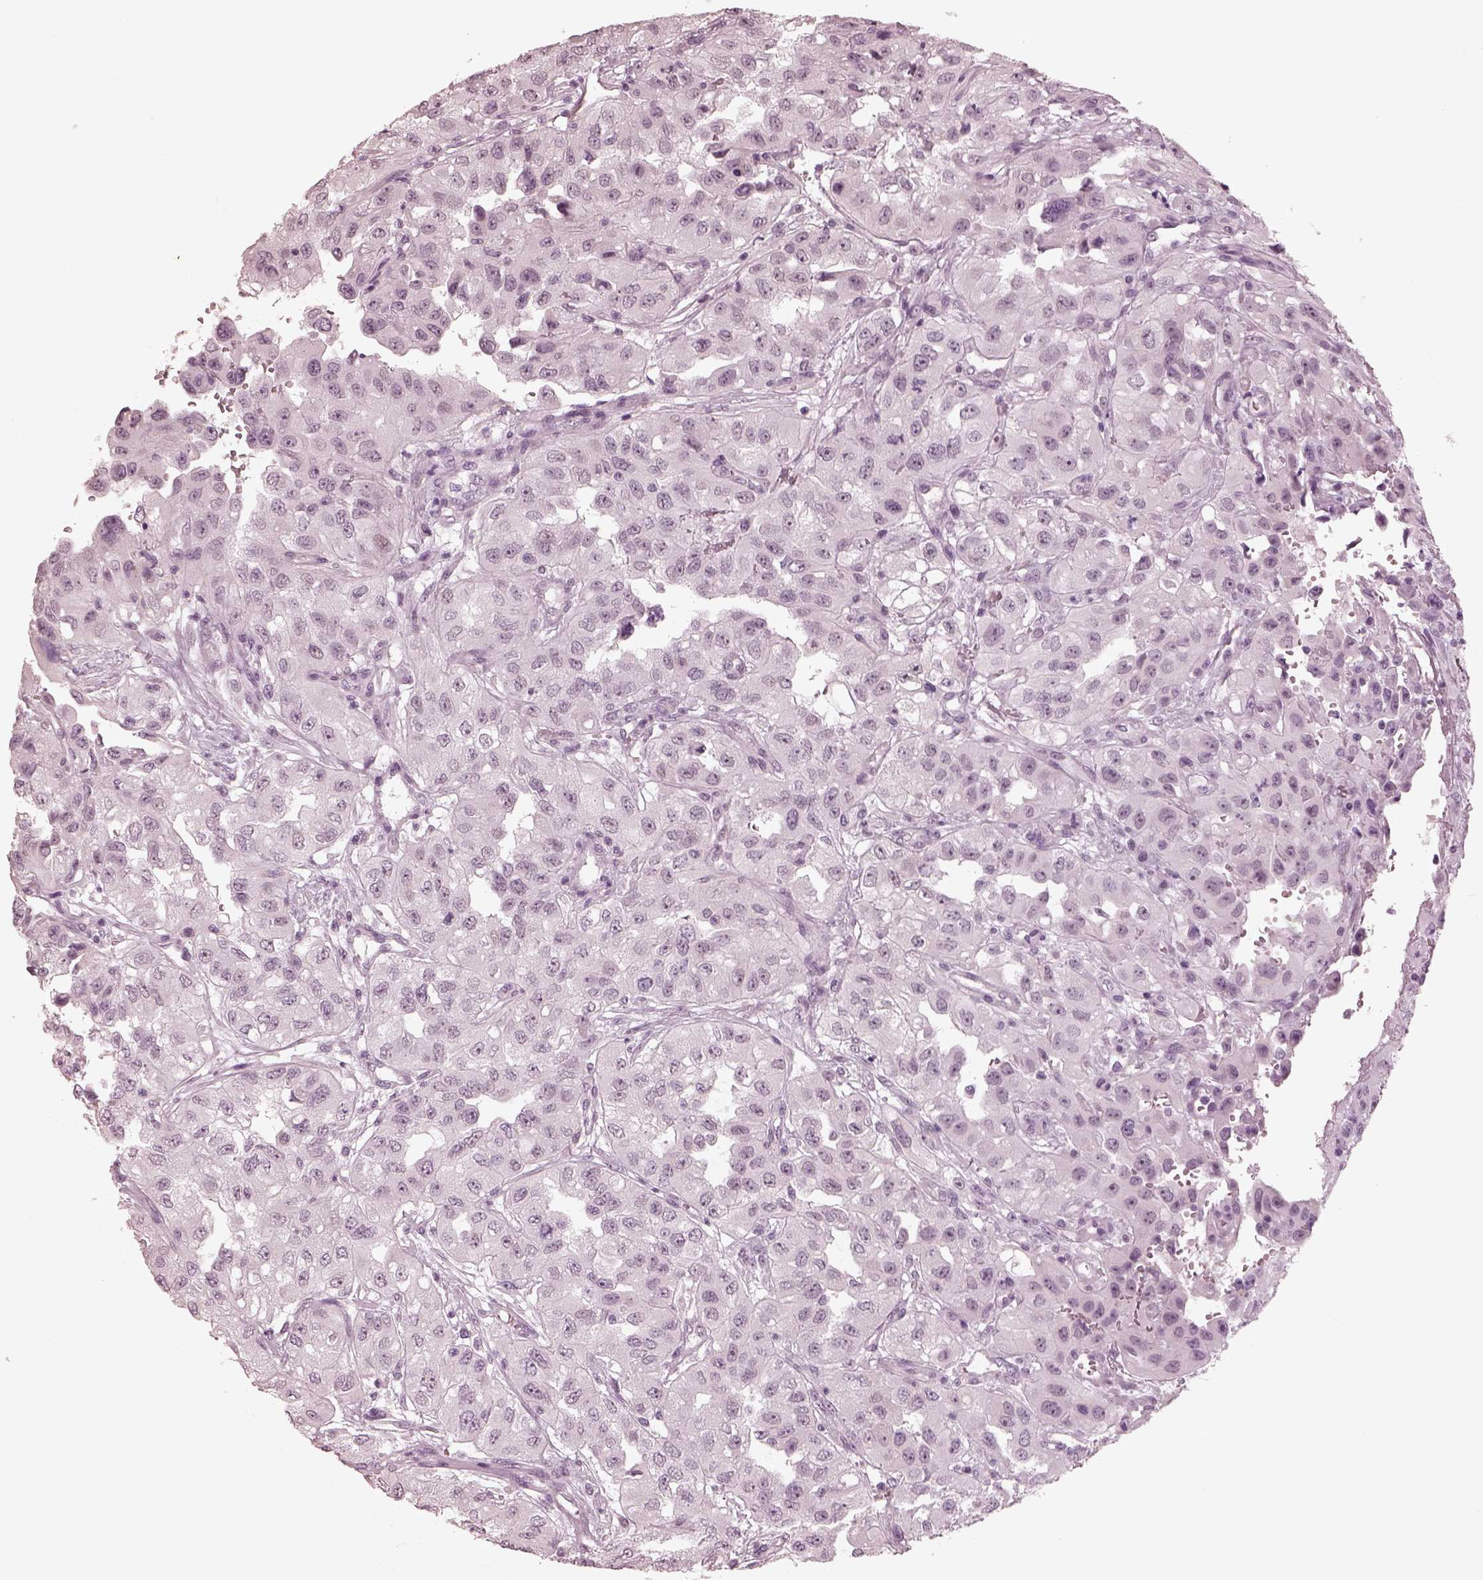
{"staining": {"intensity": "negative", "quantity": "none", "location": "none"}, "tissue": "renal cancer", "cell_type": "Tumor cells", "image_type": "cancer", "snomed": [{"axis": "morphology", "description": "Adenocarcinoma, NOS"}, {"axis": "topography", "description": "Kidney"}], "caption": "DAB (3,3'-diaminobenzidine) immunohistochemical staining of human renal cancer (adenocarcinoma) displays no significant staining in tumor cells.", "gene": "KCNA2", "patient": {"sex": "male", "age": 64}}